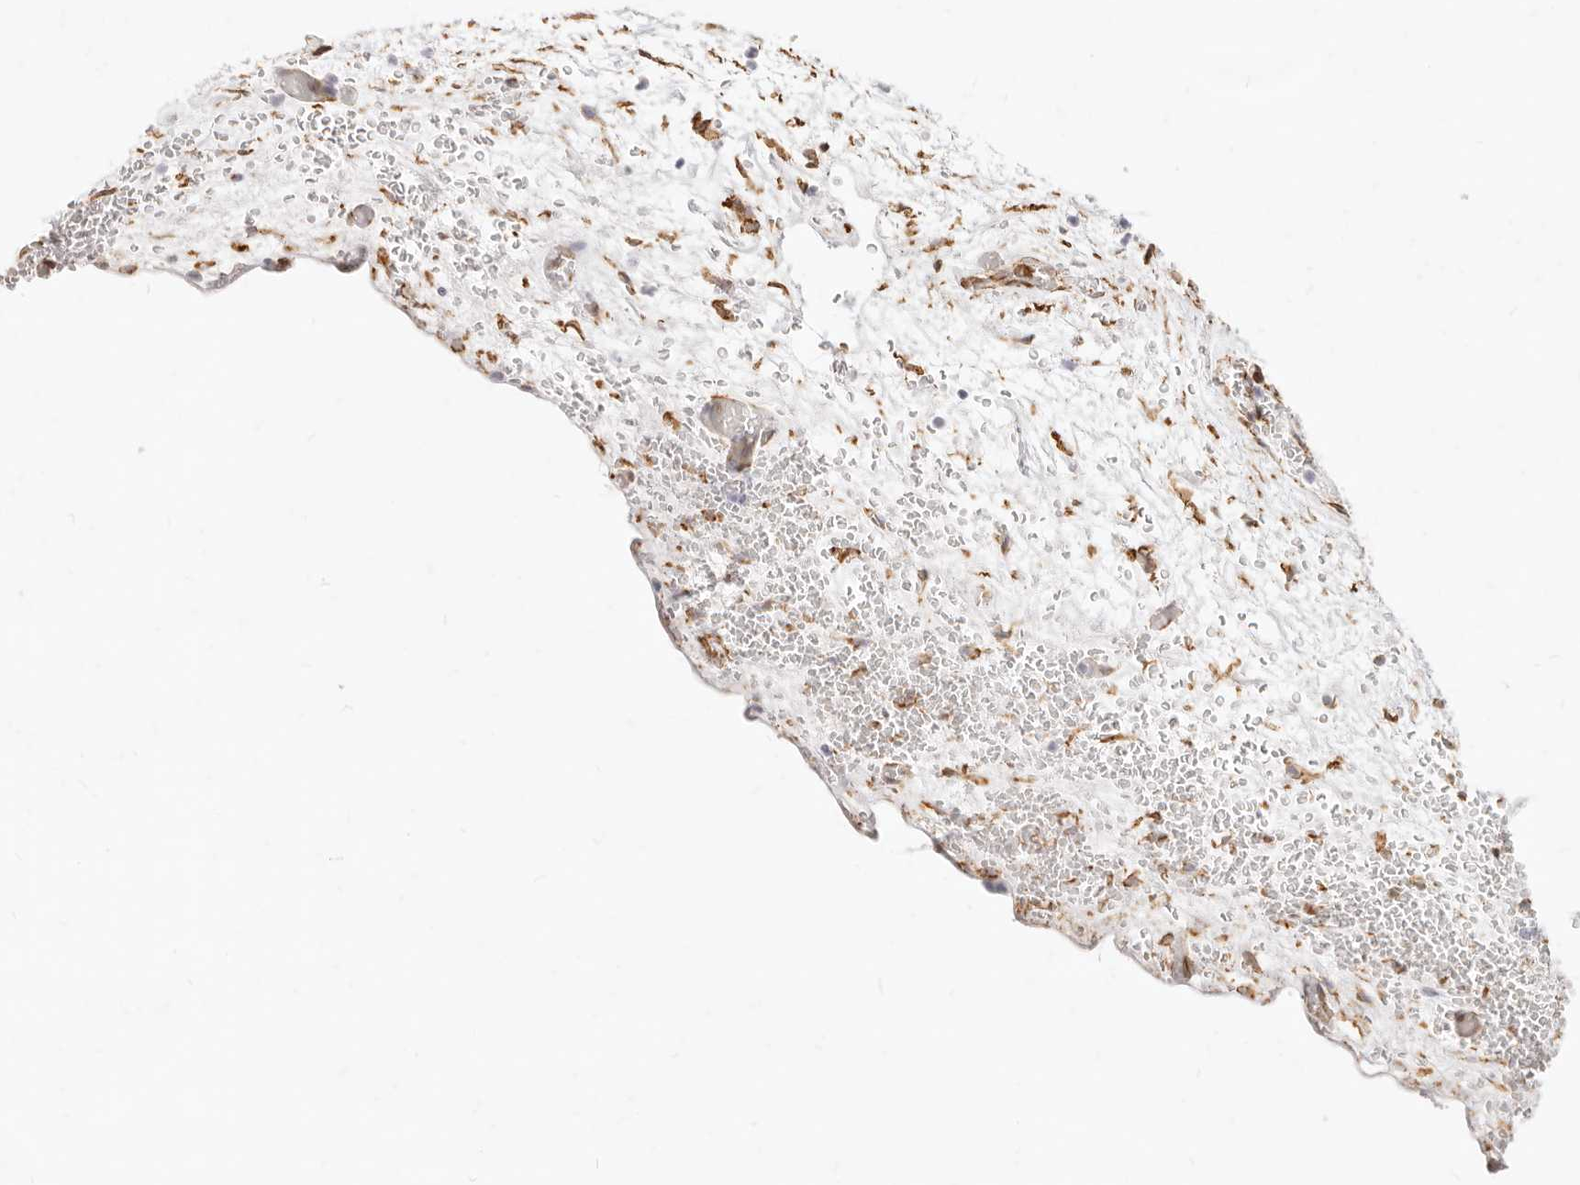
{"staining": {"intensity": "negative", "quantity": "none", "location": "none"}, "tissue": "prostate", "cell_type": "Glandular cells", "image_type": "normal", "snomed": [{"axis": "morphology", "description": "Normal tissue, NOS"}, {"axis": "topography", "description": "Prostate"}], "caption": "Immunohistochemistry image of benign prostate stained for a protein (brown), which displays no staining in glandular cells.", "gene": "NUS1", "patient": {"sex": "male", "age": 48}}